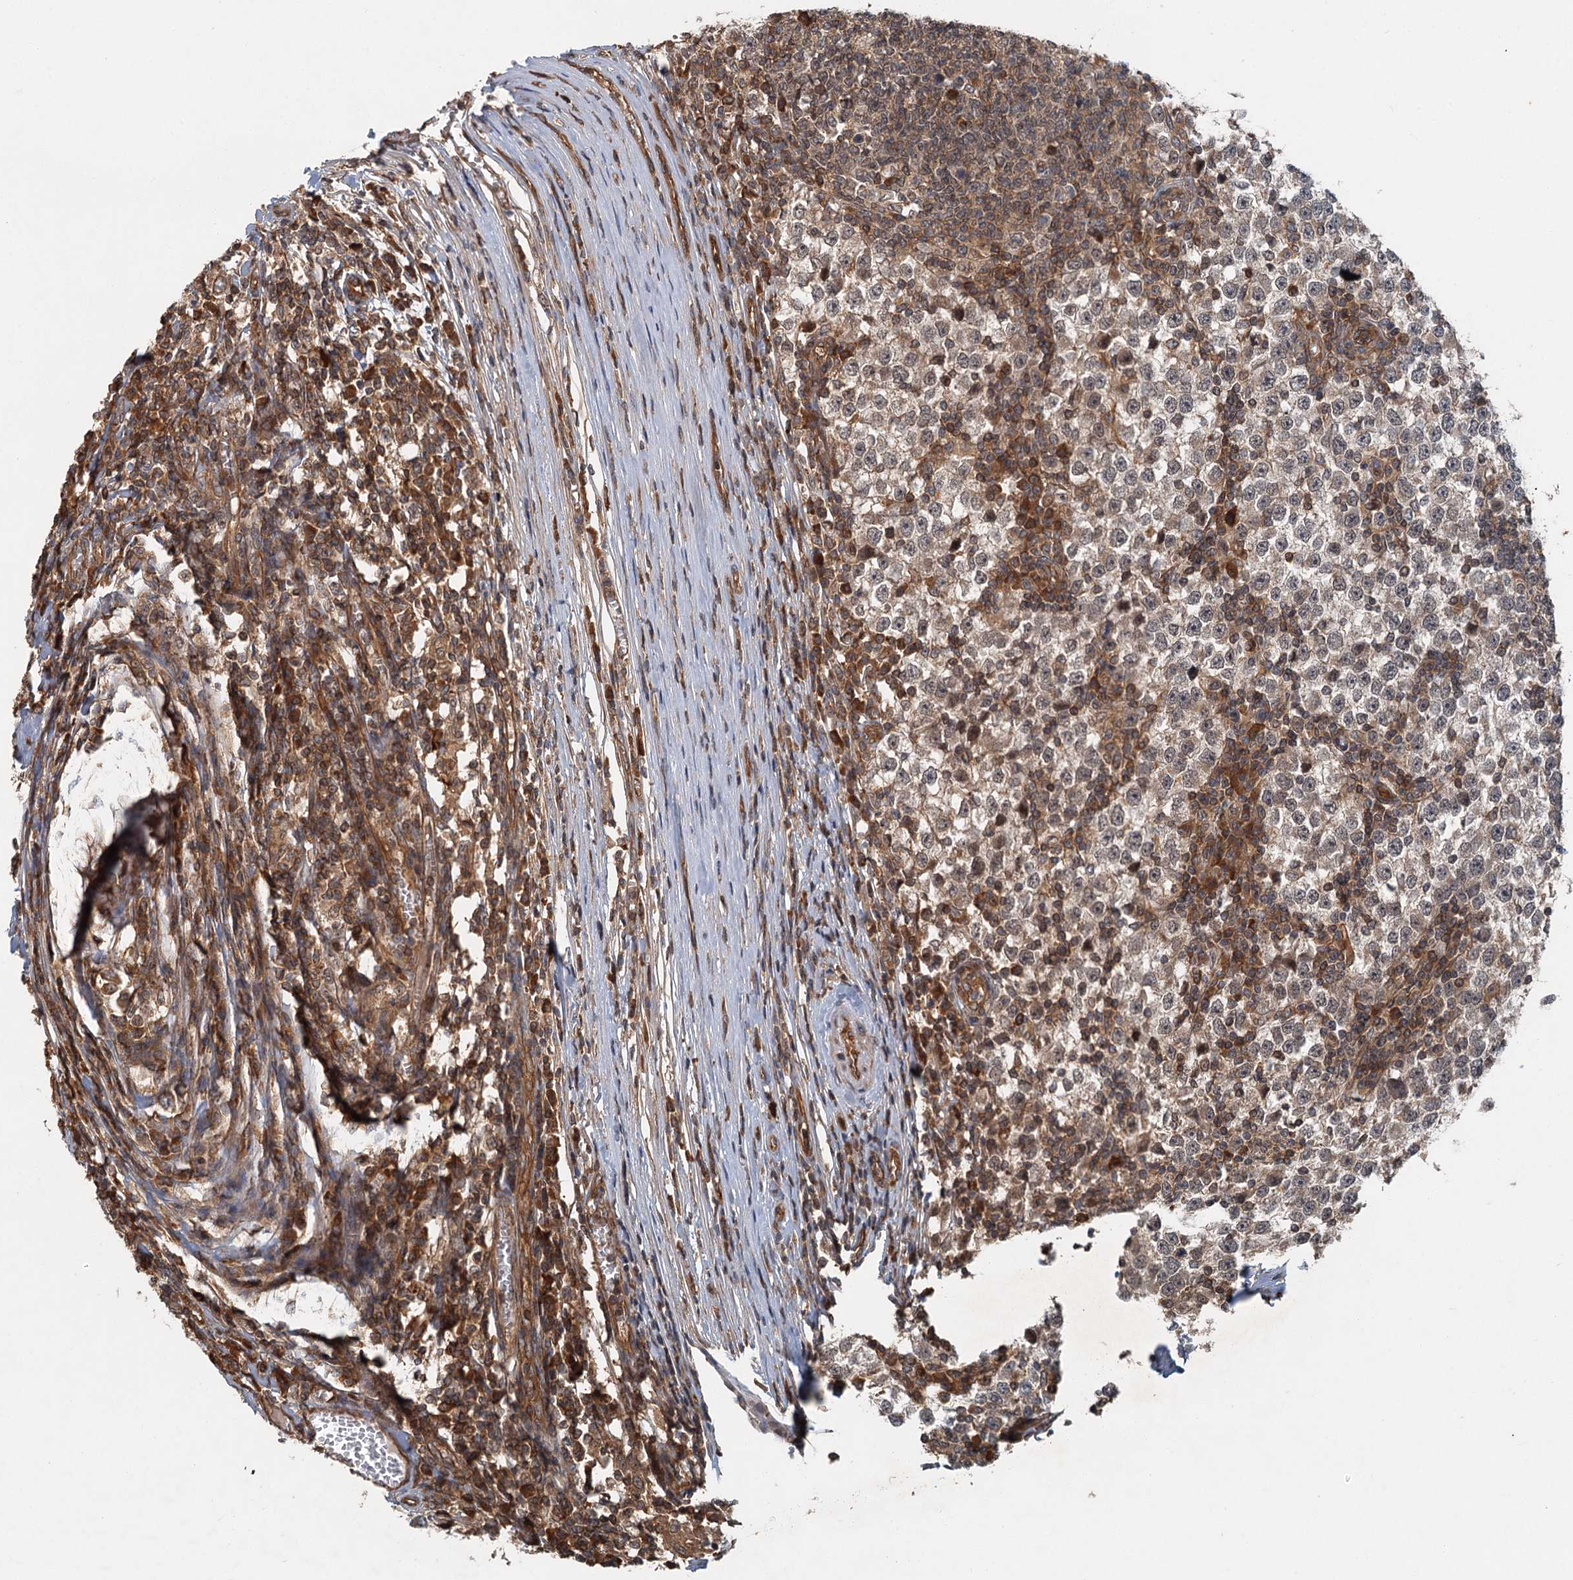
{"staining": {"intensity": "weak", "quantity": ">75%", "location": "cytoplasmic/membranous,nuclear"}, "tissue": "testis cancer", "cell_type": "Tumor cells", "image_type": "cancer", "snomed": [{"axis": "morphology", "description": "Seminoma, NOS"}, {"axis": "topography", "description": "Testis"}], "caption": "DAB (3,3'-diaminobenzidine) immunohistochemical staining of testis cancer reveals weak cytoplasmic/membranous and nuclear protein positivity in about >75% of tumor cells. Using DAB (brown) and hematoxylin (blue) stains, captured at high magnification using brightfield microscopy.", "gene": "ZNF527", "patient": {"sex": "male", "age": 65}}